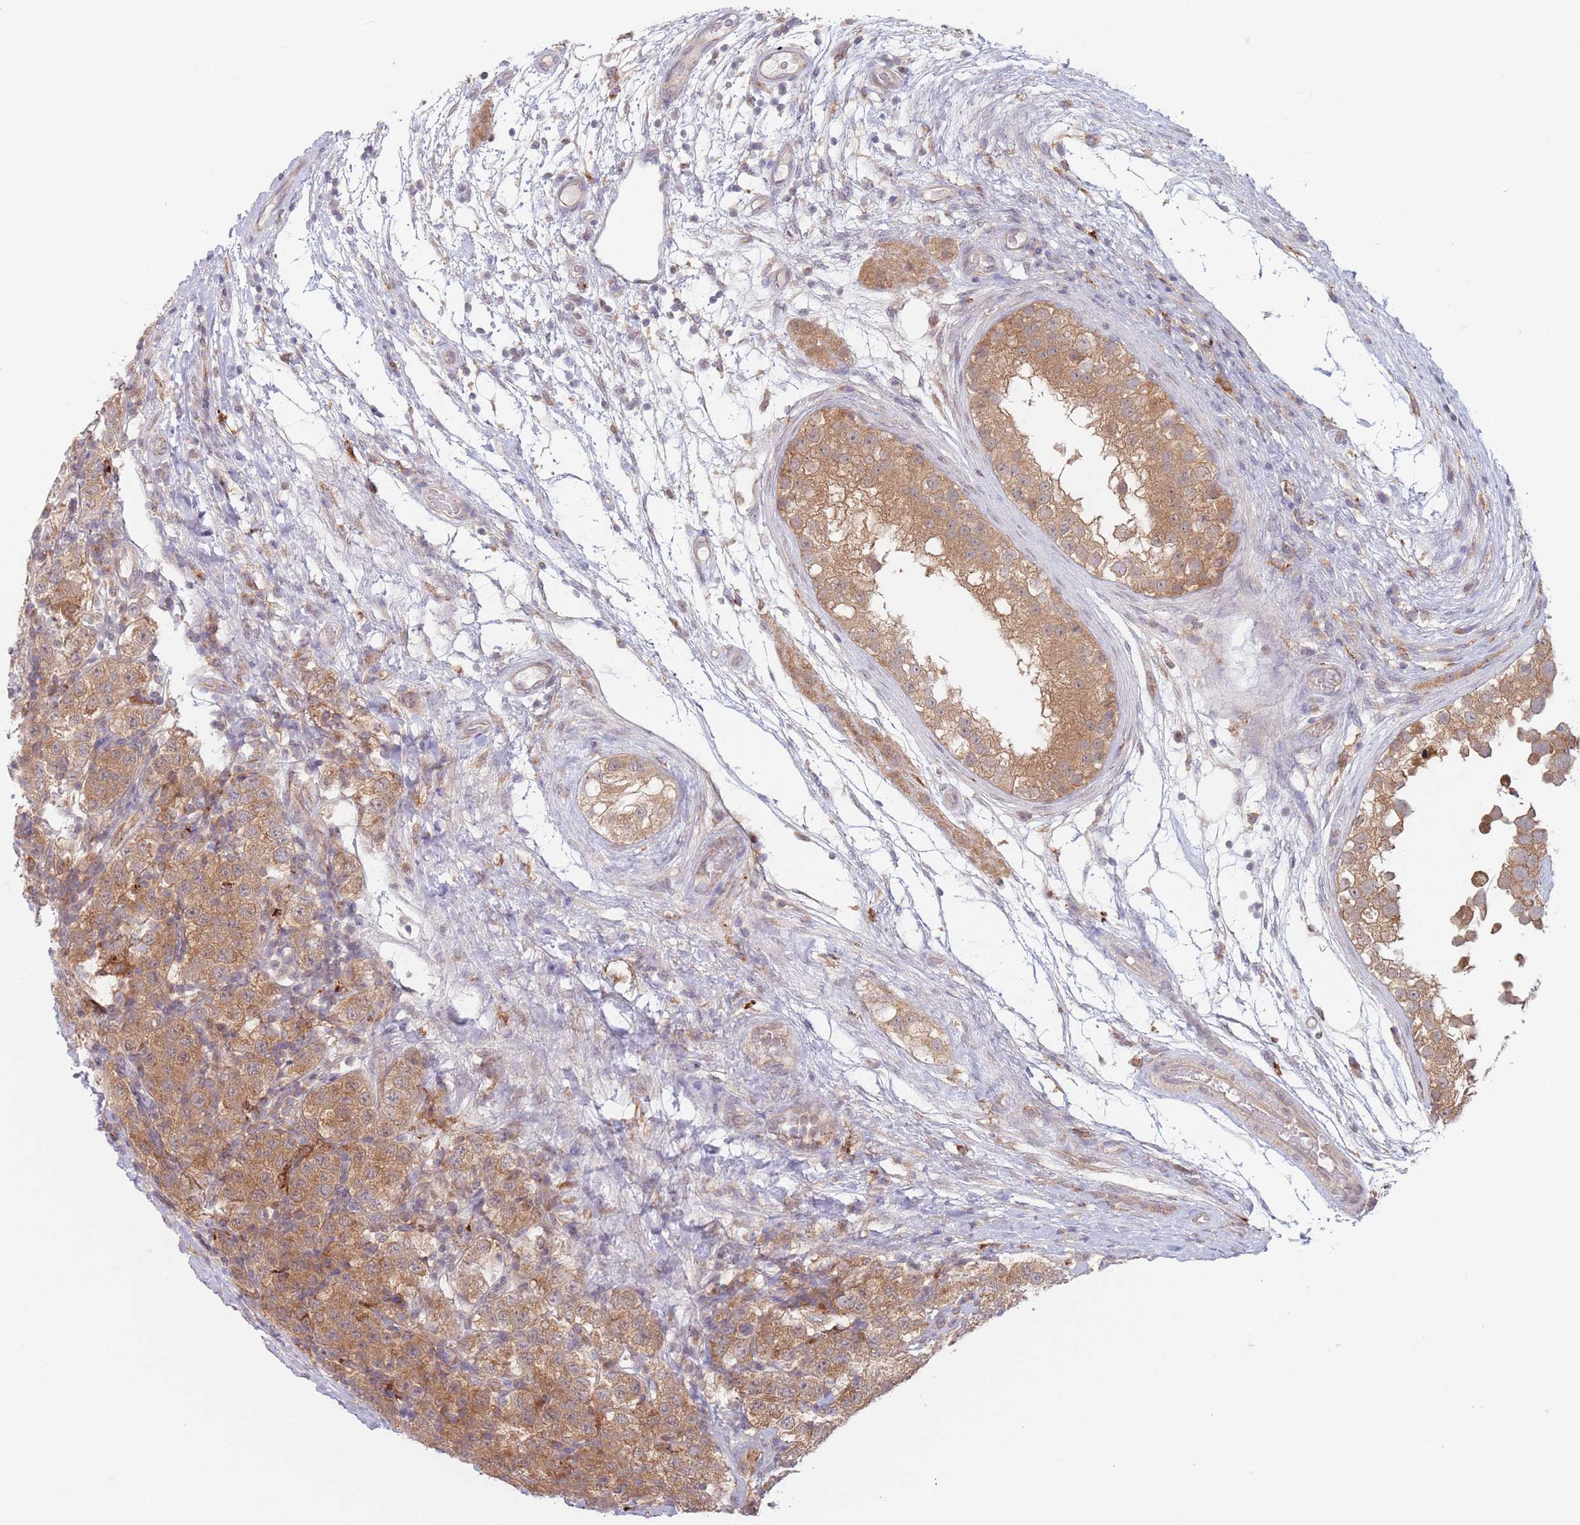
{"staining": {"intensity": "moderate", "quantity": ">75%", "location": "cytoplasmic/membranous"}, "tissue": "testis cancer", "cell_type": "Tumor cells", "image_type": "cancer", "snomed": [{"axis": "morphology", "description": "Seminoma, NOS"}, {"axis": "topography", "description": "Testis"}], "caption": "Immunohistochemistry micrograph of neoplastic tissue: human testis cancer (seminoma) stained using immunohistochemistry (IHC) displays medium levels of moderate protein expression localized specifically in the cytoplasmic/membranous of tumor cells, appearing as a cytoplasmic/membranous brown color.", "gene": "PPM1A", "patient": {"sex": "male", "age": 34}}